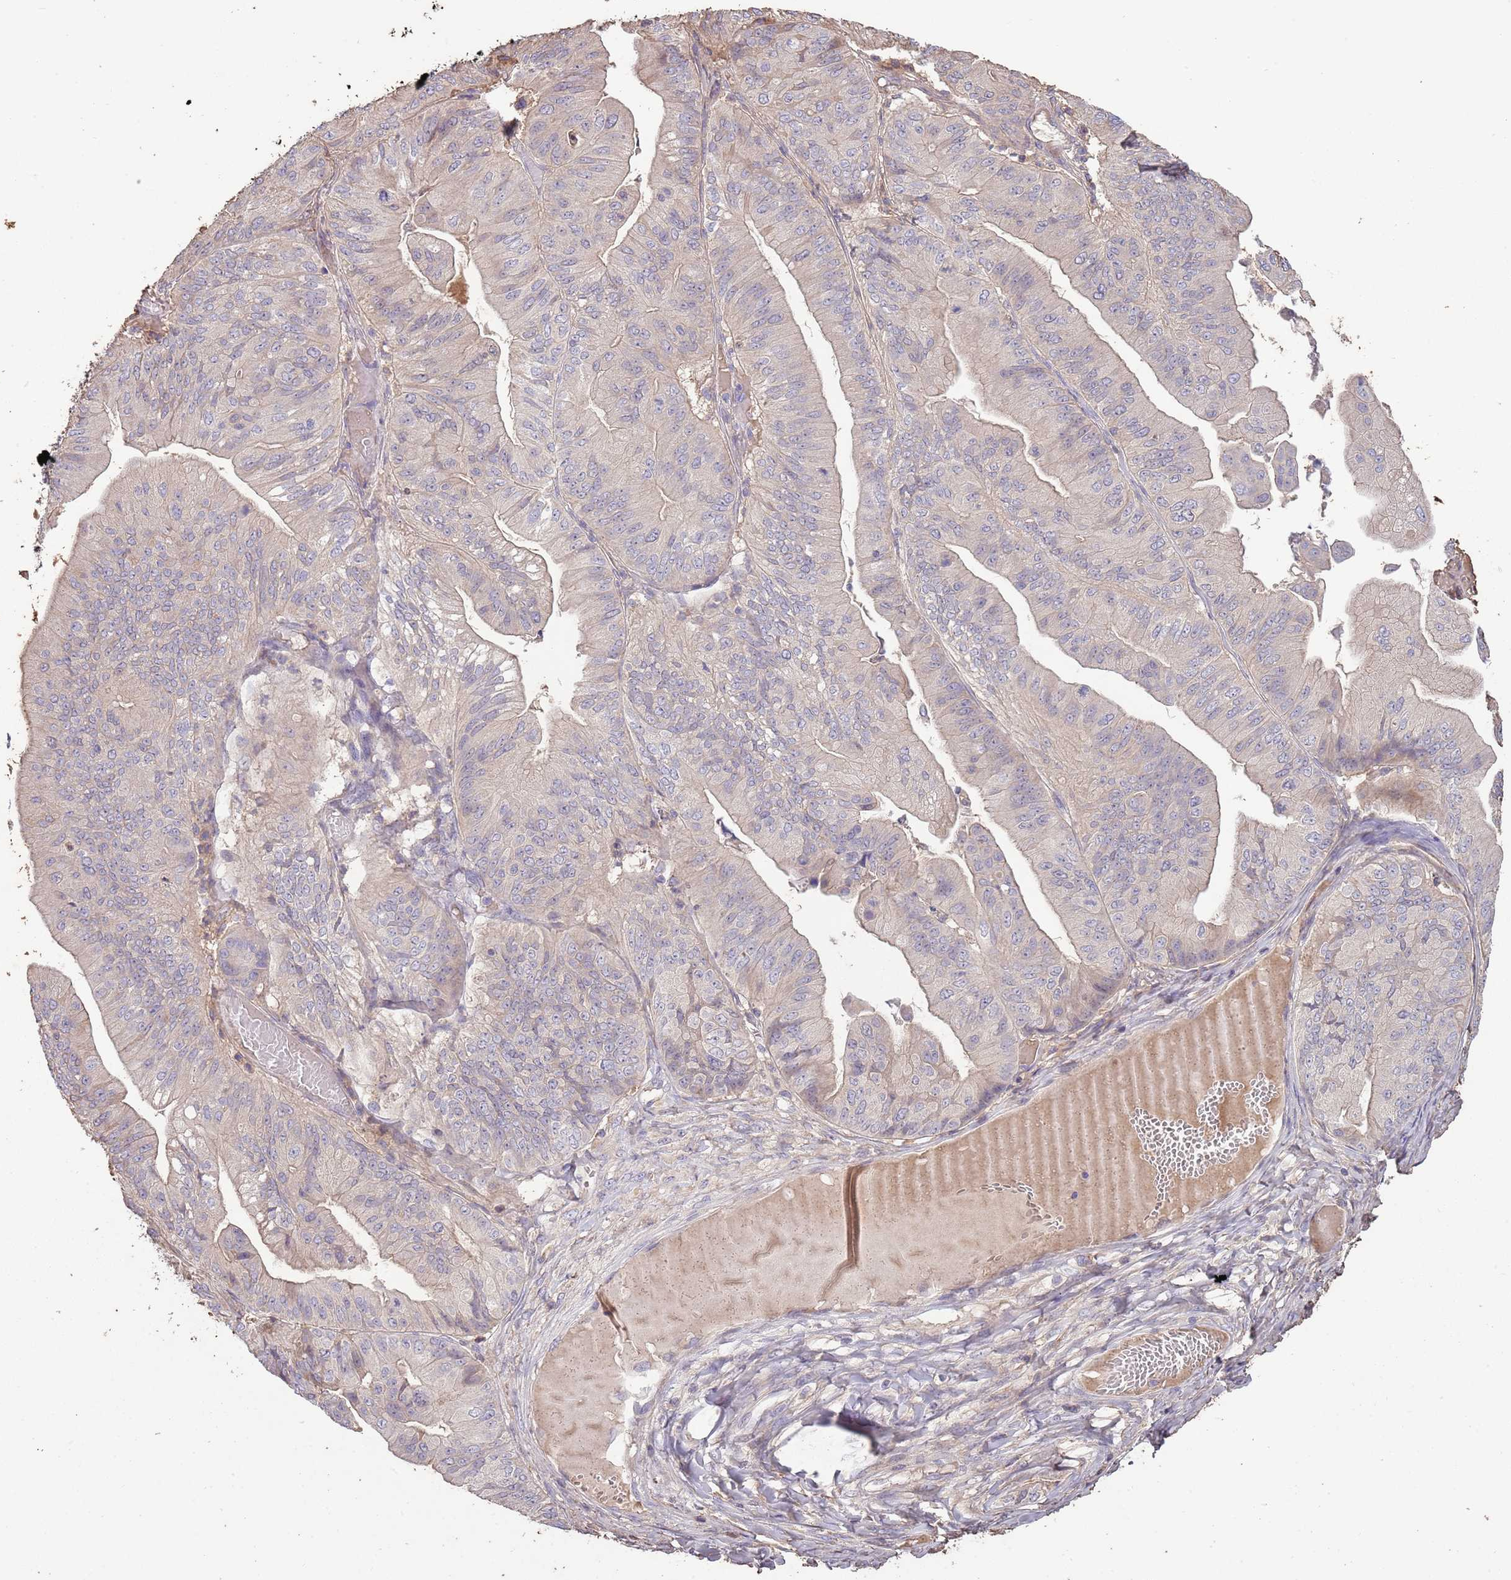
{"staining": {"intensity": "moderate", "quantity": "<25%", "location": "cytoplasmic/membranous"}, "tissue": "ovarian cancer", "cell_type": "Tumor cells", "image_type": "cancer", "snomed": [{"axis": "morphology", "description": "Cystadenocarcinoma, mucinous, NOS"}, {"axis": "topography", "description": "Ovary"}], "caption": "Protein expression analysis of ovarian mucinous cystadenocarcinoma reveals moderate cytoplasmic/membranous staining in about <25% of tumor cells. The staining was performed using DAB (3,3'-diaminobenzidine) to visualize the protein expression in brown, while the nuclei were stained in blue with hematoxylin (Magnification: 20x).", "gene": "FECH", "patient": {"sex": "female", "age": 61}}